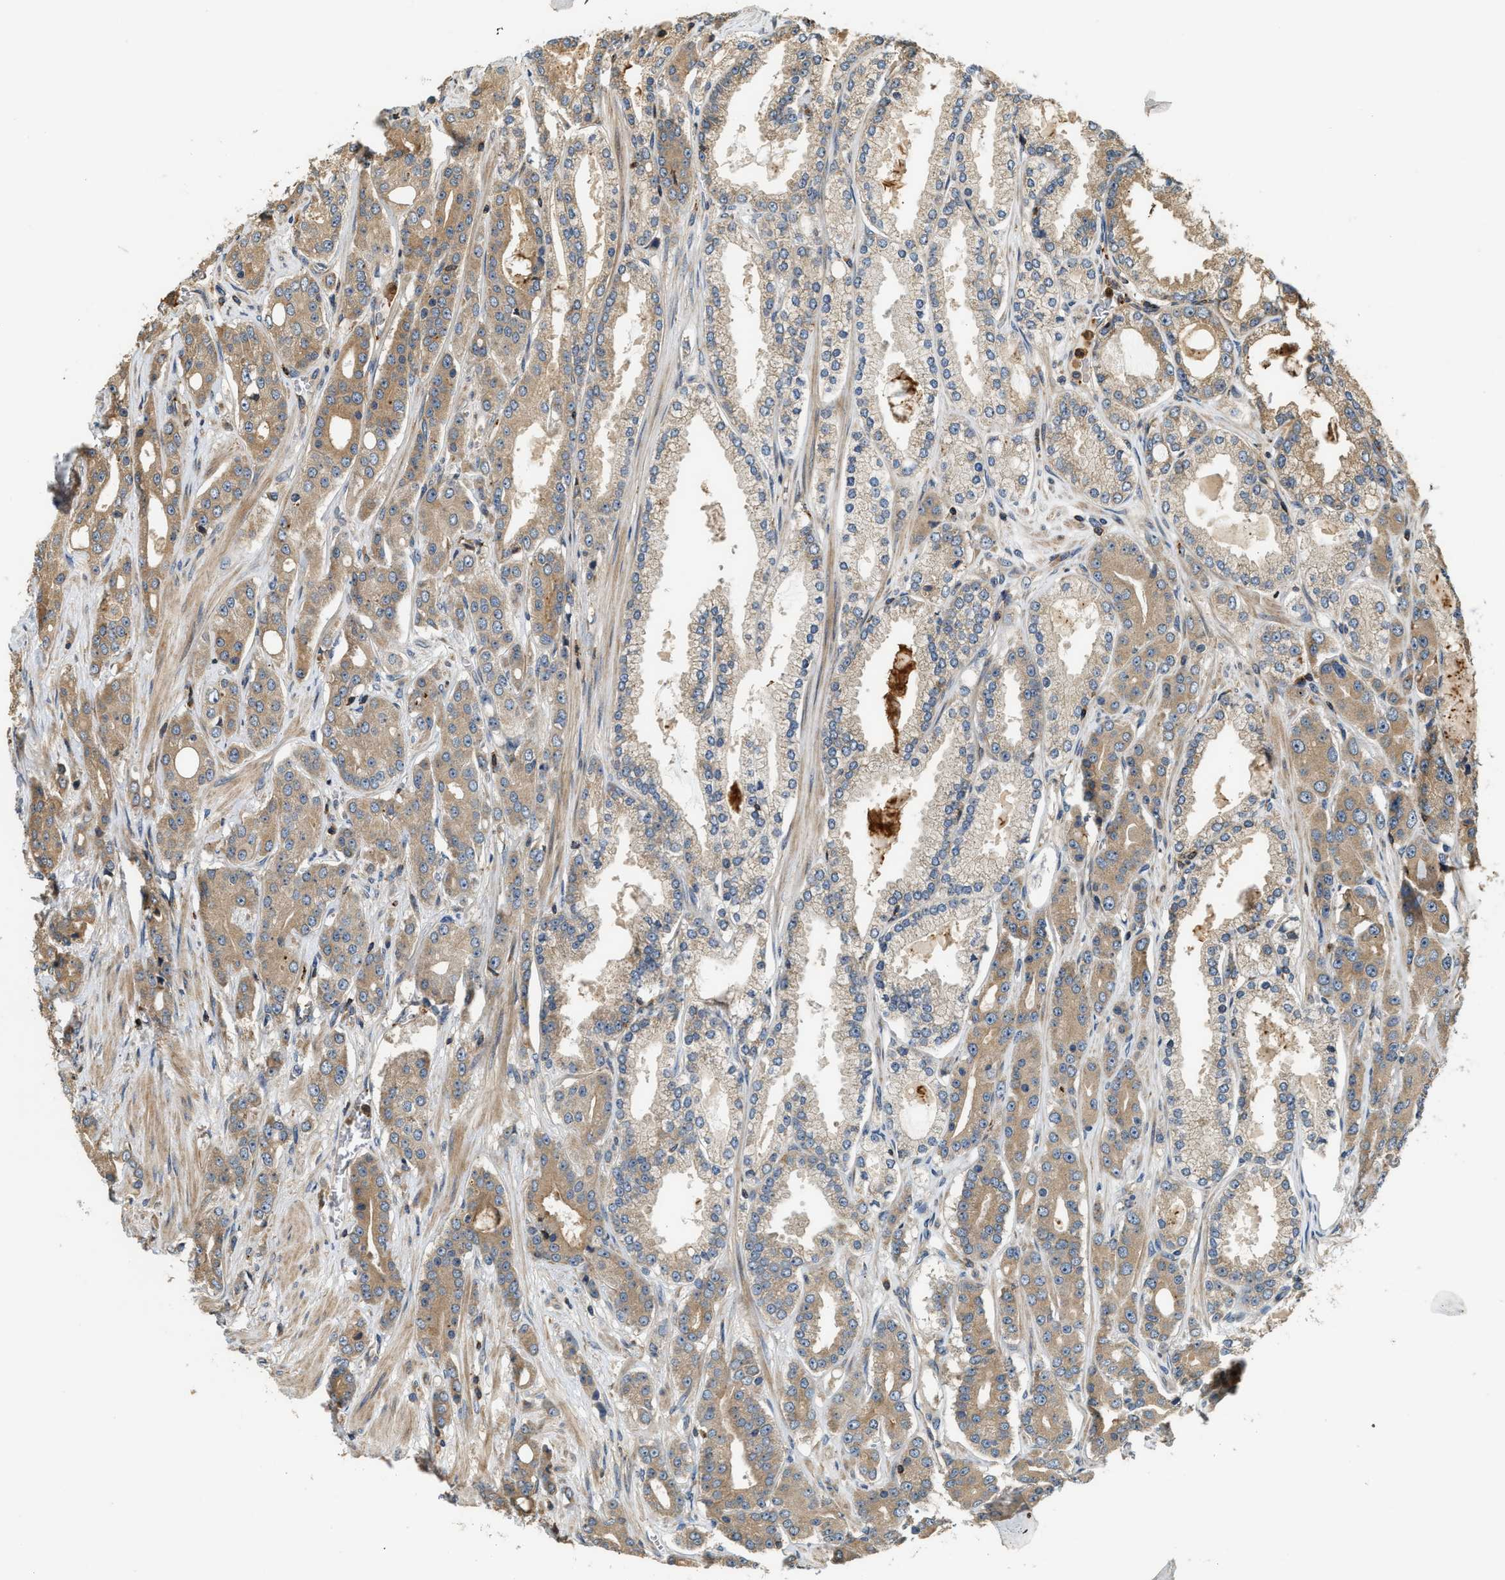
{"staining": {"intensity": "moderate", "quantity": ">75%", "location": "cytoplasmic/membranous"}, "tissue": "prostate cancer", "cell_type": "Tumor cells", "image_type": "cancer", "snomed": [{"axis": "morphology", "description": "Adenocarcinoma, High grade"}, {"axis": "topography", "description": "Prostate"}], "caption": "Prostate cancer (high-grade adenocarcinoma) stained with DAB (3,3'-diaminobenzidine) IHC demonstrates medium levels of moderate cytoplasmic/membranous positivity in about >75% of tumor cells.", "gene": "SNX5", "patient": {"sex": "male", "age": 71}}